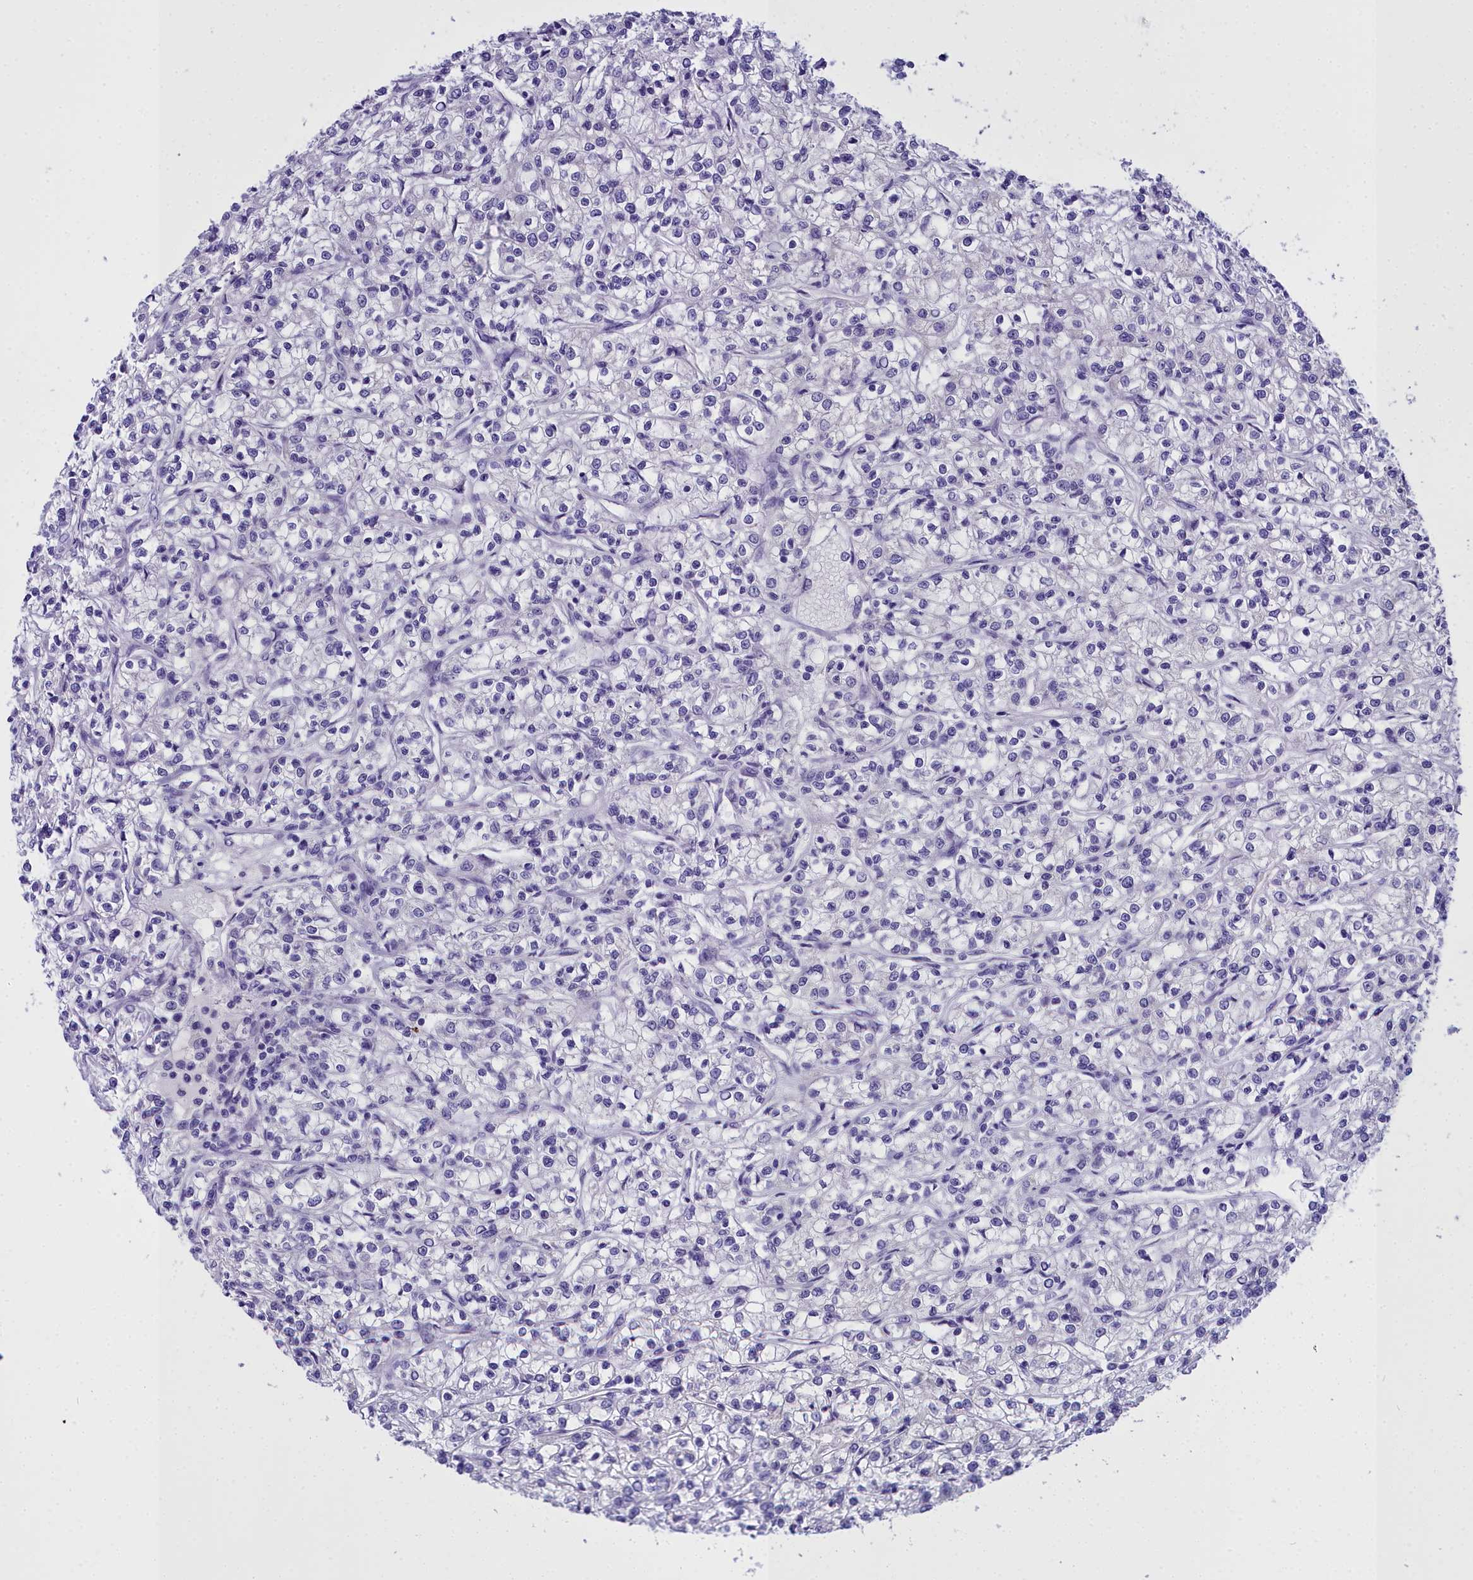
{"staining": {"intensity": "negative", "quantity": "none", "location": "none"}, "tissue": "renal cancer", "cell_type": "Tumor cells", "image_type": "cancer", "snomed": [{"axis": "morphology", "description": "Adenocarcinoma, NOS"}, {"axis": "topography", "description": "Kidney"}], "caption": "DAB (3,3'-diaminobenzidine) immunohistochemical staining of human renal adenocarcinoma reveals no significant expression in tumor cells. The staining was performed using DAB (3,3'-diaminobenzidine) to visualize the protein expression in brown, while the nuclei were stained in blue with hematoxylin (Magnification: 20x).", "gene": "TIMM22", "patient": {"sex": "female", "age": 59}}